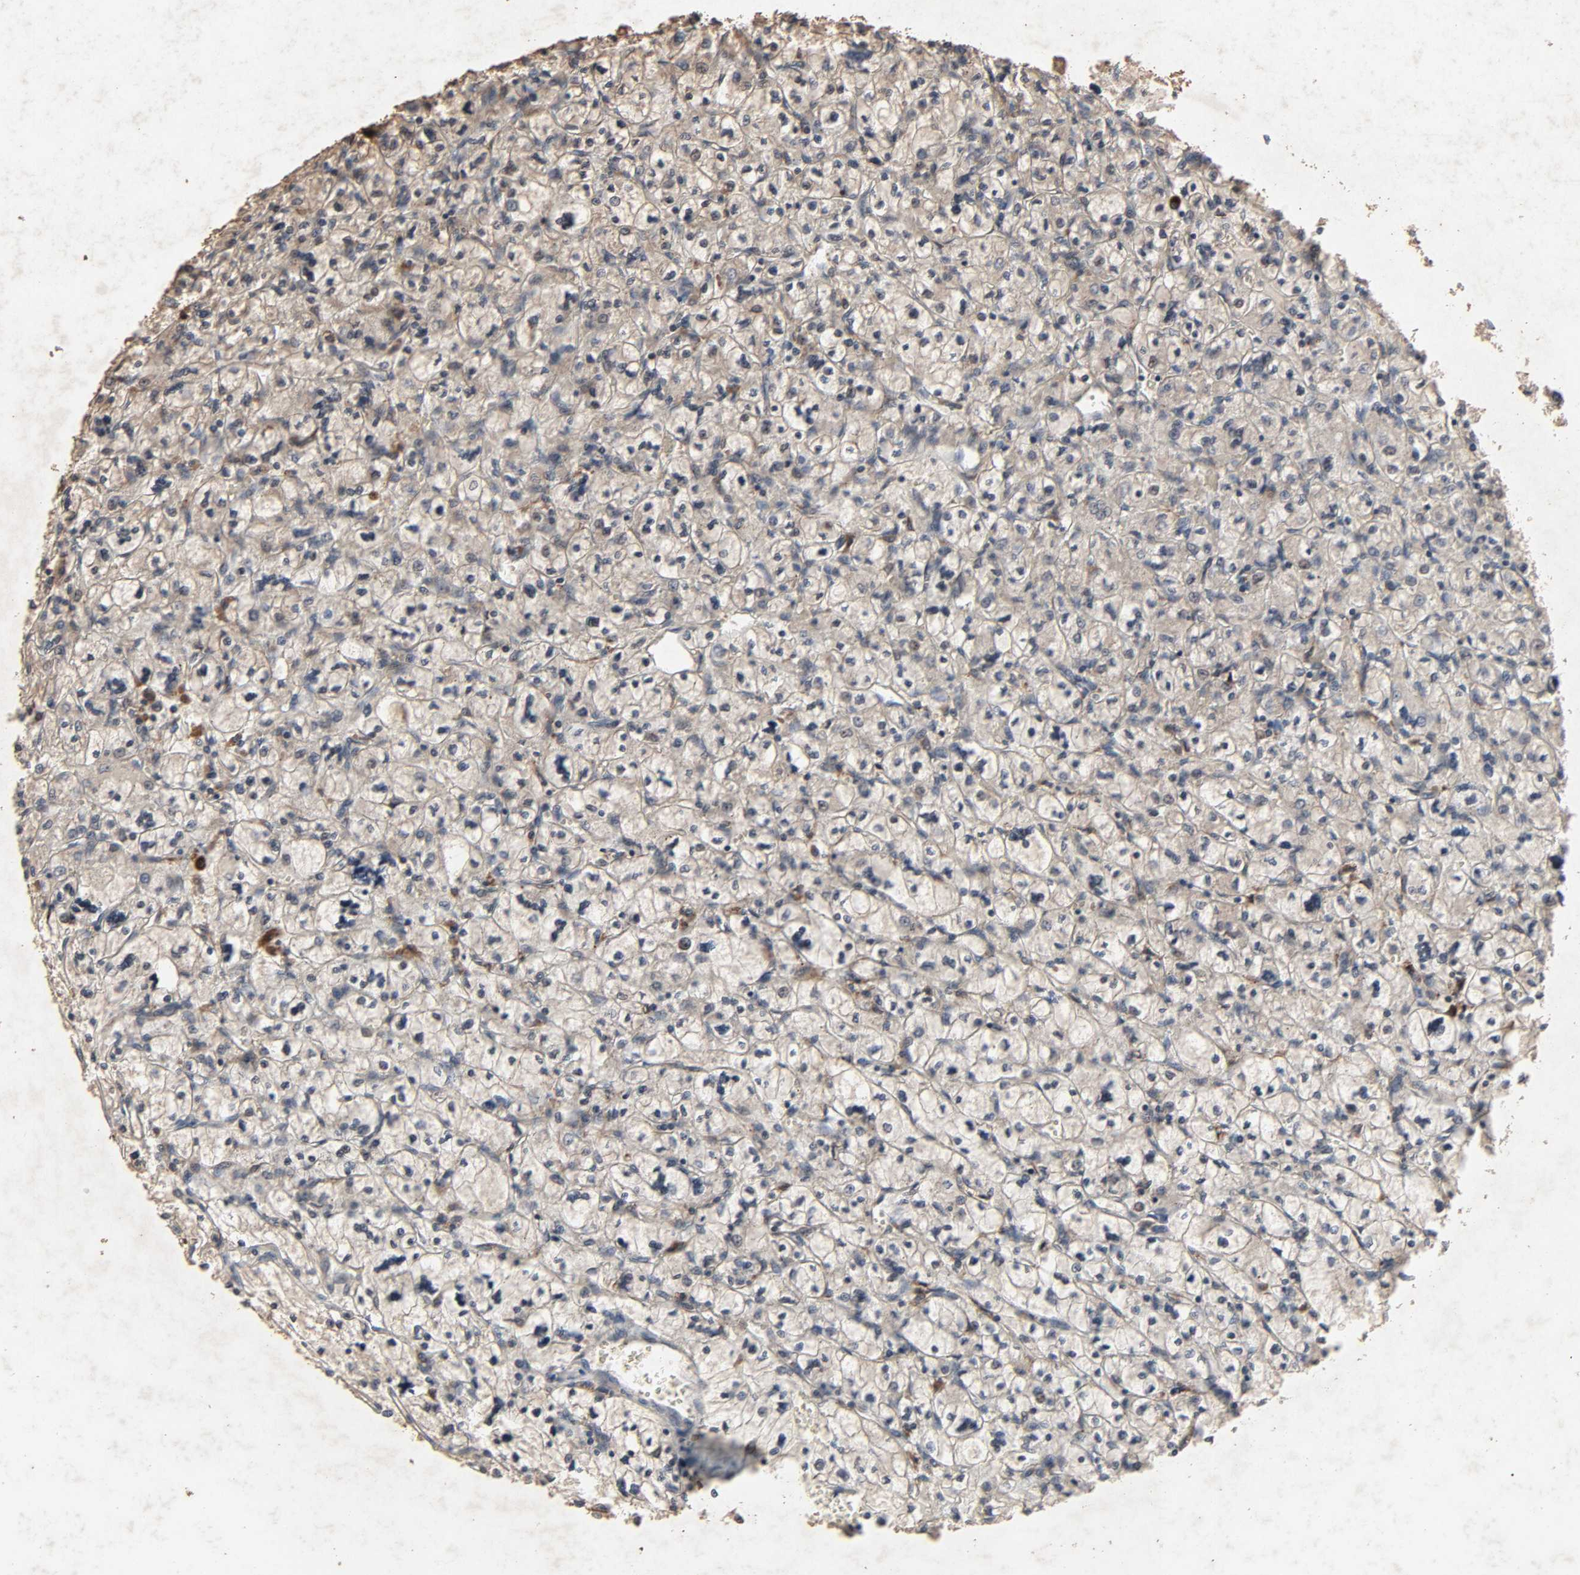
{"staining": {"intensity": "weak", "quantity": "25%-75%", "location": "cytoplasmic/membranous"}, "tissue": "renal cancer", "cell_type": "Tumor cells", "image_type": "cancer", "snomed": [{"axis": "morphology", "description": "Adenocarcinoma, NOS"}, {"axis": "topography", "description": "Kidney"}], "caption": "Protein staining exhibits weak cytoplasmic/membranous staining in approximately 25%-75% of tumor cells in renal adenocarcinoma. (Brightfield microscopy of DAB IHC at high magnification).", "gene": "ADCY4", "patient": {"sex": "female", "age": 83}}